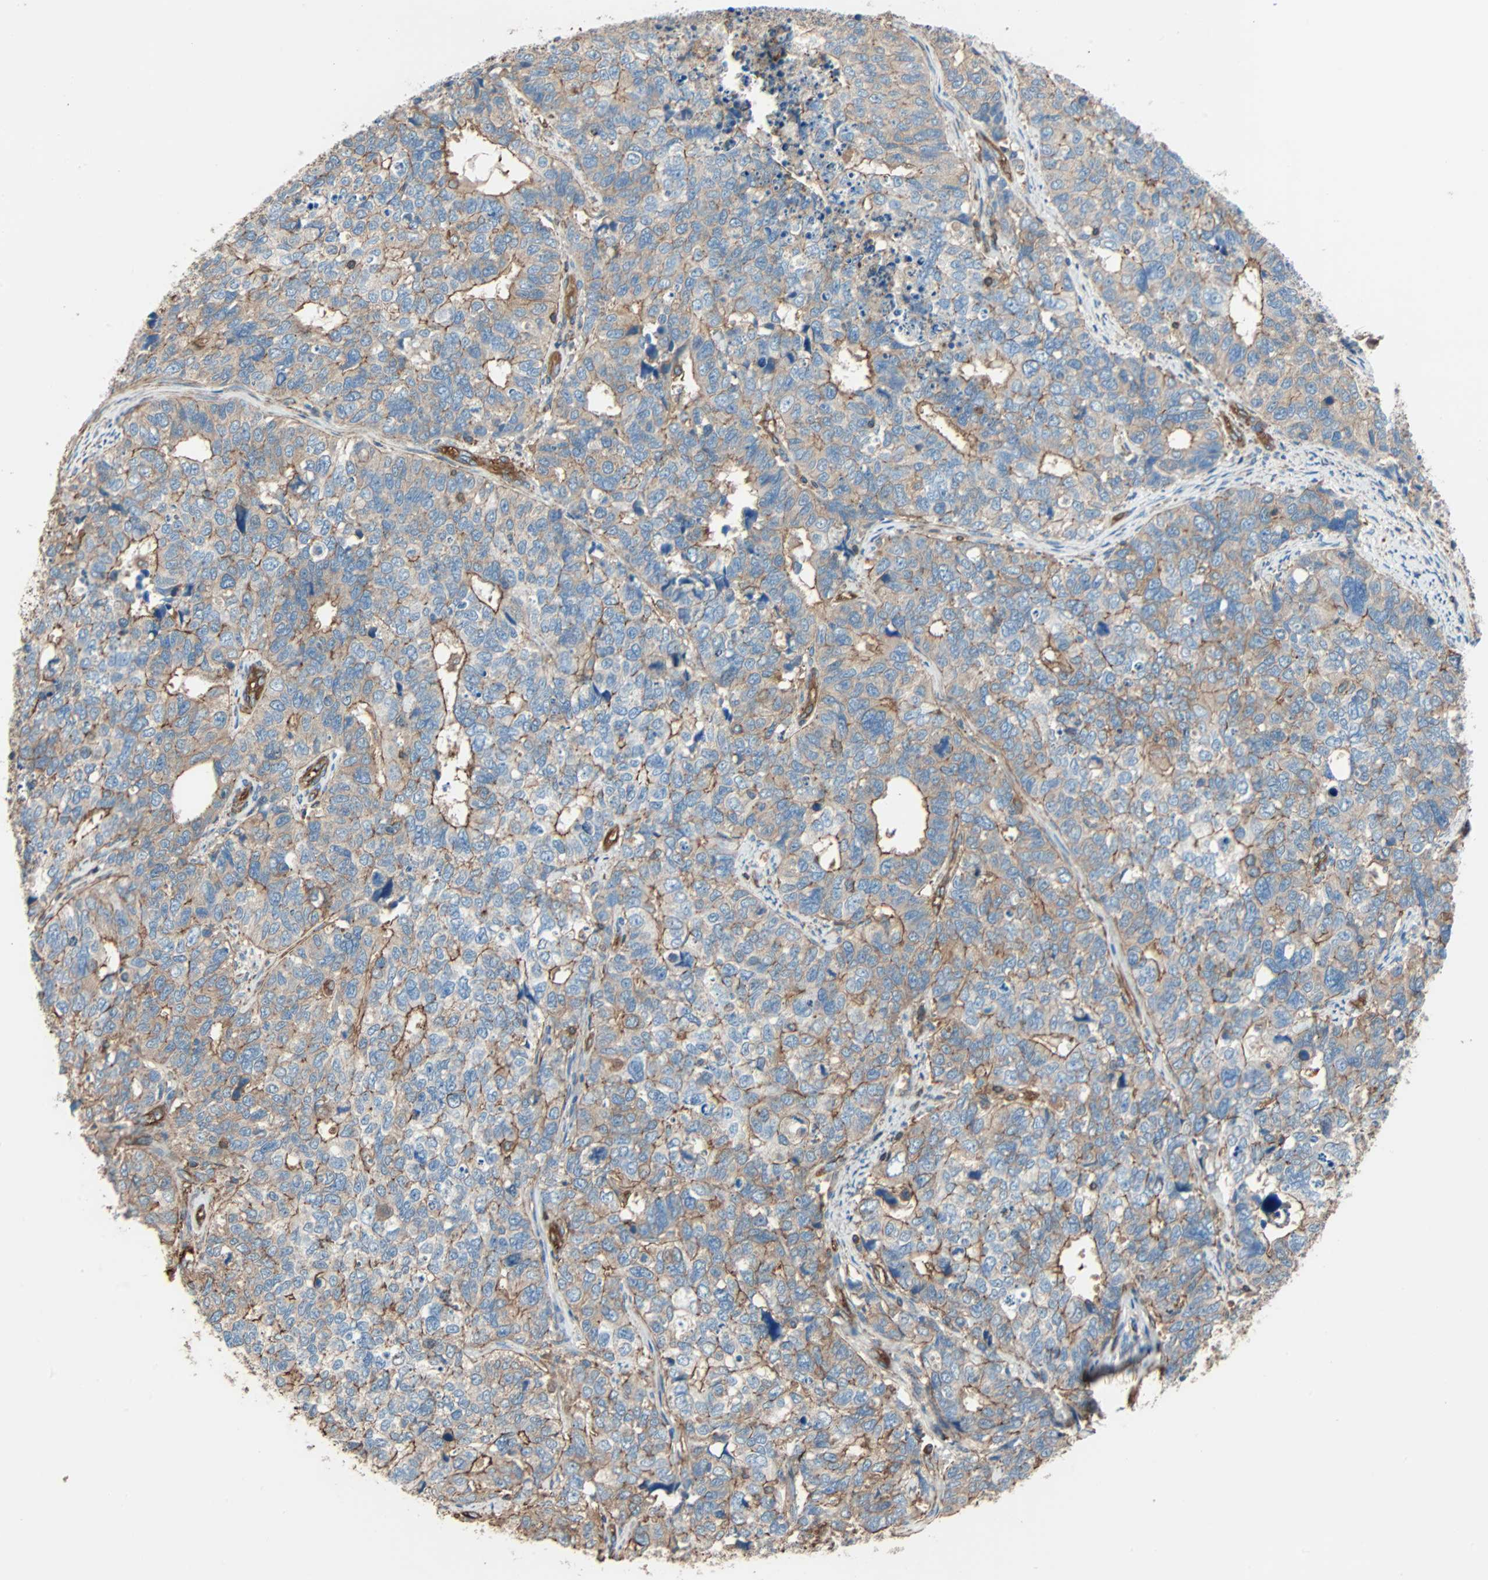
{"staining": {"intensity": "moderate", "quantity": "<25%", "location": "cytoplasmic/membranous"}, "tissue": "cervical cancer", "cell_type": "Tumor cells", "image_type": "cancer", "snomed": [{"axis": "morphology", "description": "Squamous cell carcinoma, NOS"}, {"axis": "topography", "description": "Cervix"}], "caption": "Human cervical squamous cell carcinoma stained with a protein marker exhibits moderate staining in tumor cells.", "gene": "GALNT10", "patient": {"sex": "female", "age": 63}}